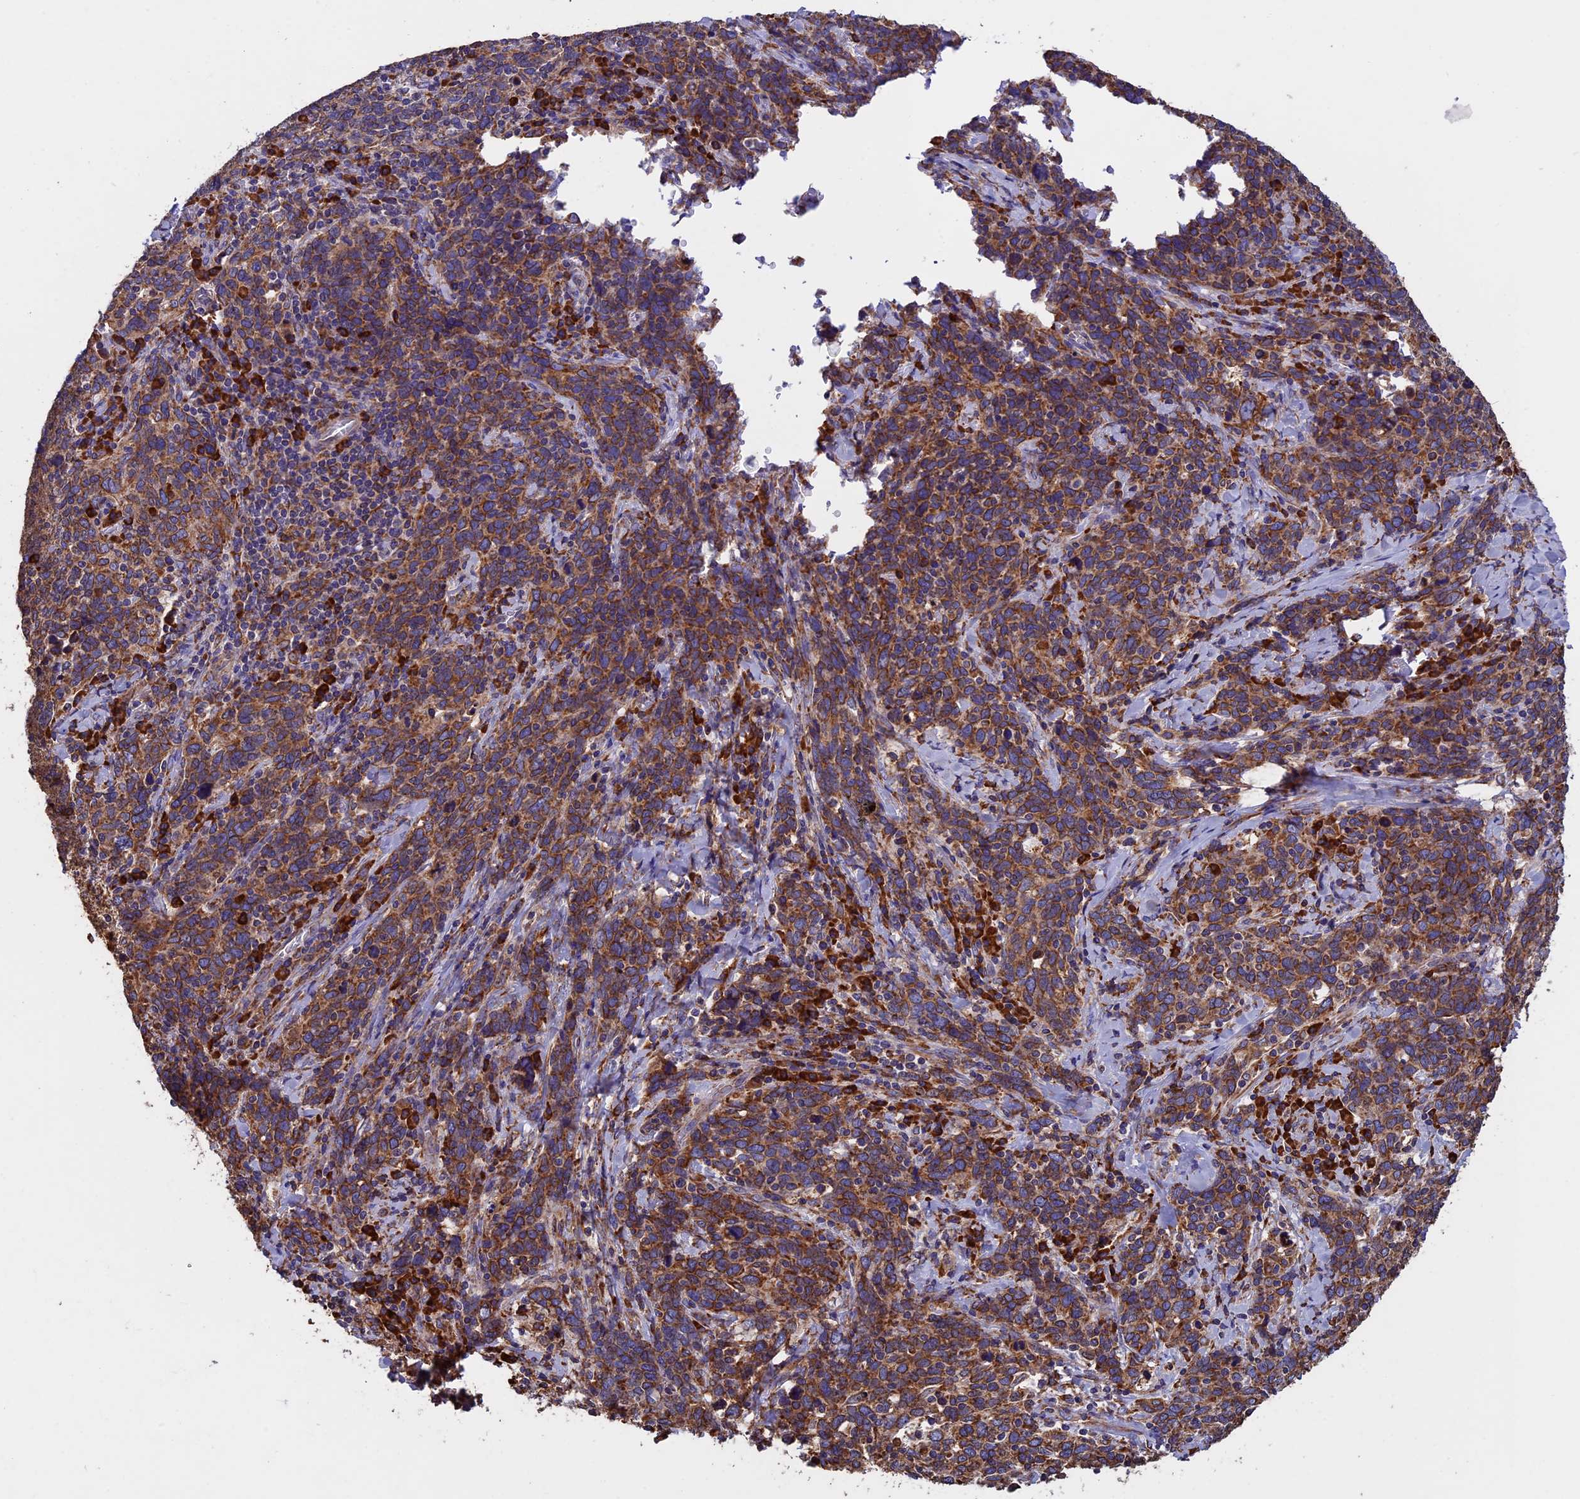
{"staining": {"intensity": "strong", "quantity": ">75%", "location": "cytoplasmic/membranous"}, "tissue": "cervical cancer", "cell_type": "Tumor cells", "image_type": "cancer", "snomed": [{"axis": "morphology", "description": "Squamous cell carcinoma, NOS"}, {"axis": "topography", "description": "Cervix"}], "caption": "Tumor cells exhibit strong cytoplasmic/membranous positivity in about >75% of cells in cervical cancer (squamous cell carcinoma).", "gene": "BTBD3", "patient": {"sex": "female", "age": 41}}